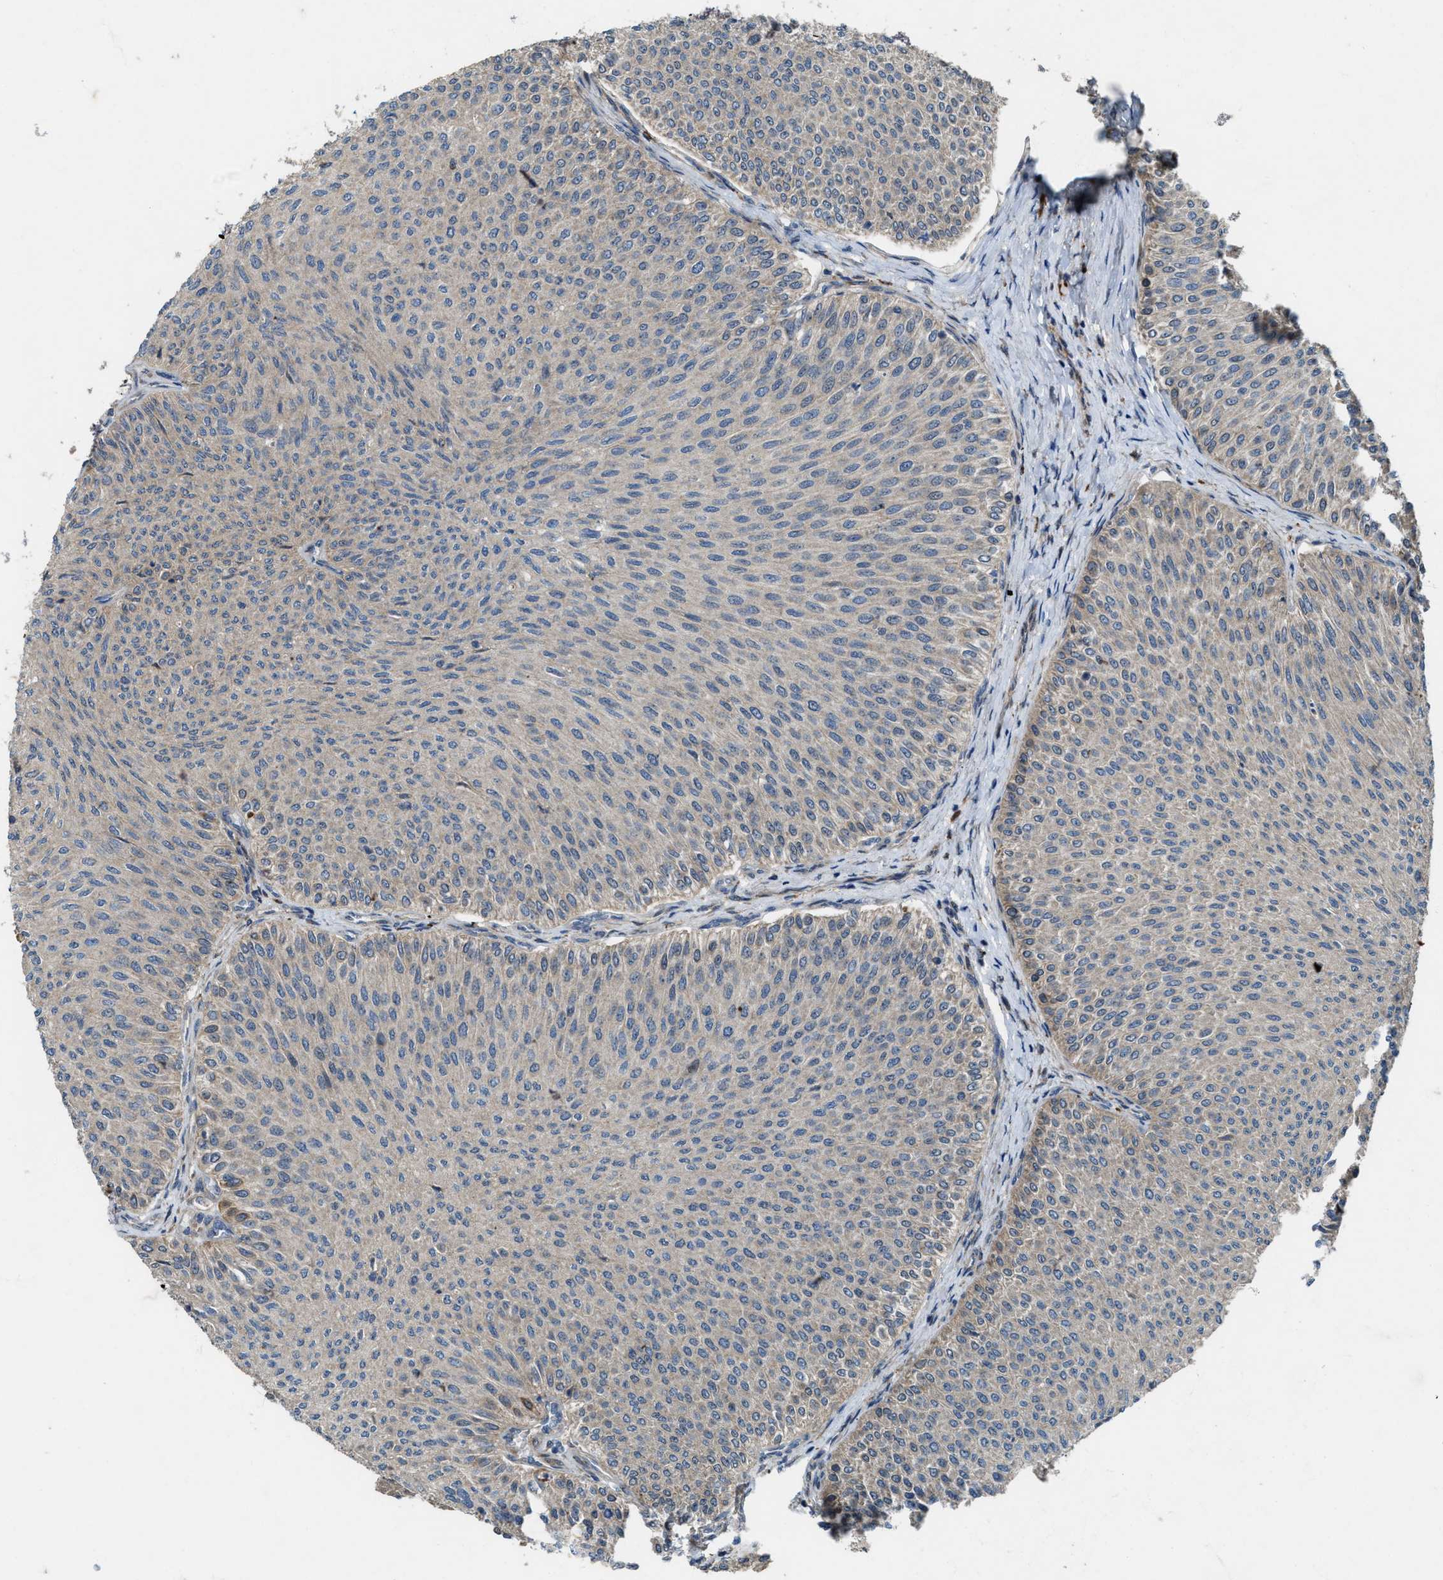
{"staining": {"intensity": "negative", "quantity": "none", "location": "none"}, "tissue": "urothelial cancer", "cell_type": "Tumor cells", "image_type": "cancer", "snomed": [{"axis": "morphology", "description": "Urothelial carcinoma, Low grade"}, {"axis": "topography", "description": "Urinary bladder"}], "caption": "Micrograph shows no protein positivity in tumor cells of urothelial cancer tissue. The staining was performed using DAB (3,3'-diaminobenzidine) to visualize the protein expression in brown, while the nuclei were stained in blue with hematoxylin (Magnification: 20x).", "gene": "LRRC72", "patient": {"sex": "male", "age": 78}}